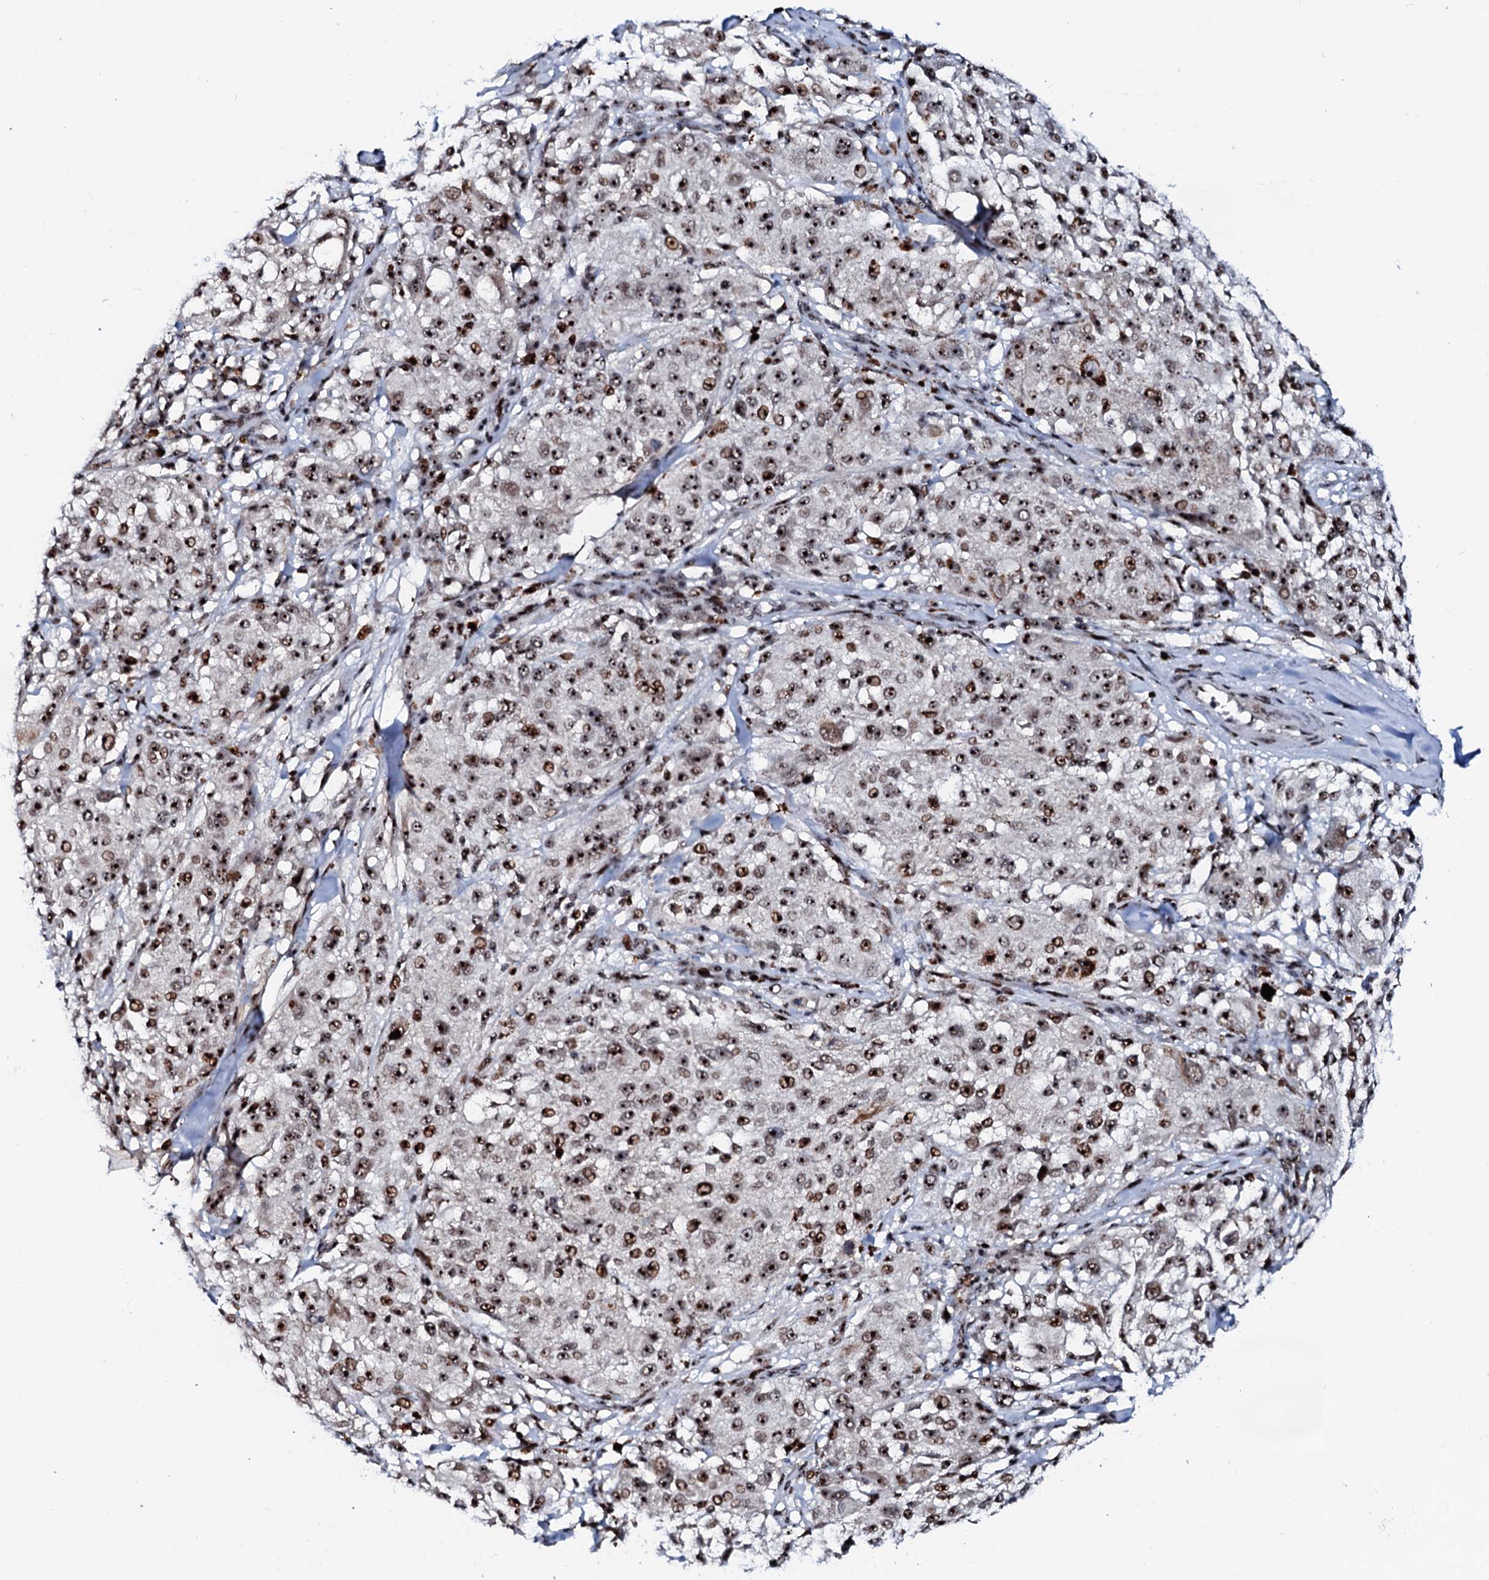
{"staining": {"intensity": "strong", "quantity": ">75%", "location": "nuclear"}, "tissue": "melanoma", "cell_type": "Tumor cells", "image_type": "cancer", "snomed": [{"axis": "morphology", "description": "Necrosis, NOS"}, {"axis": "morphology", "description": "Malignant melanoma, NOS"}, {"axis": "topography", "description": "Skin"}], "caption": "DAB (3,3'-diaminobenzidine) immunohistochemical staining of melanoma shows strong nuclear protein expression in approximately >75% of tumor cells. (IHC, brightfield microscopy, high magnification).", "gene": "NEUROG3", "patient": {"sex": "female", "age": 87}}